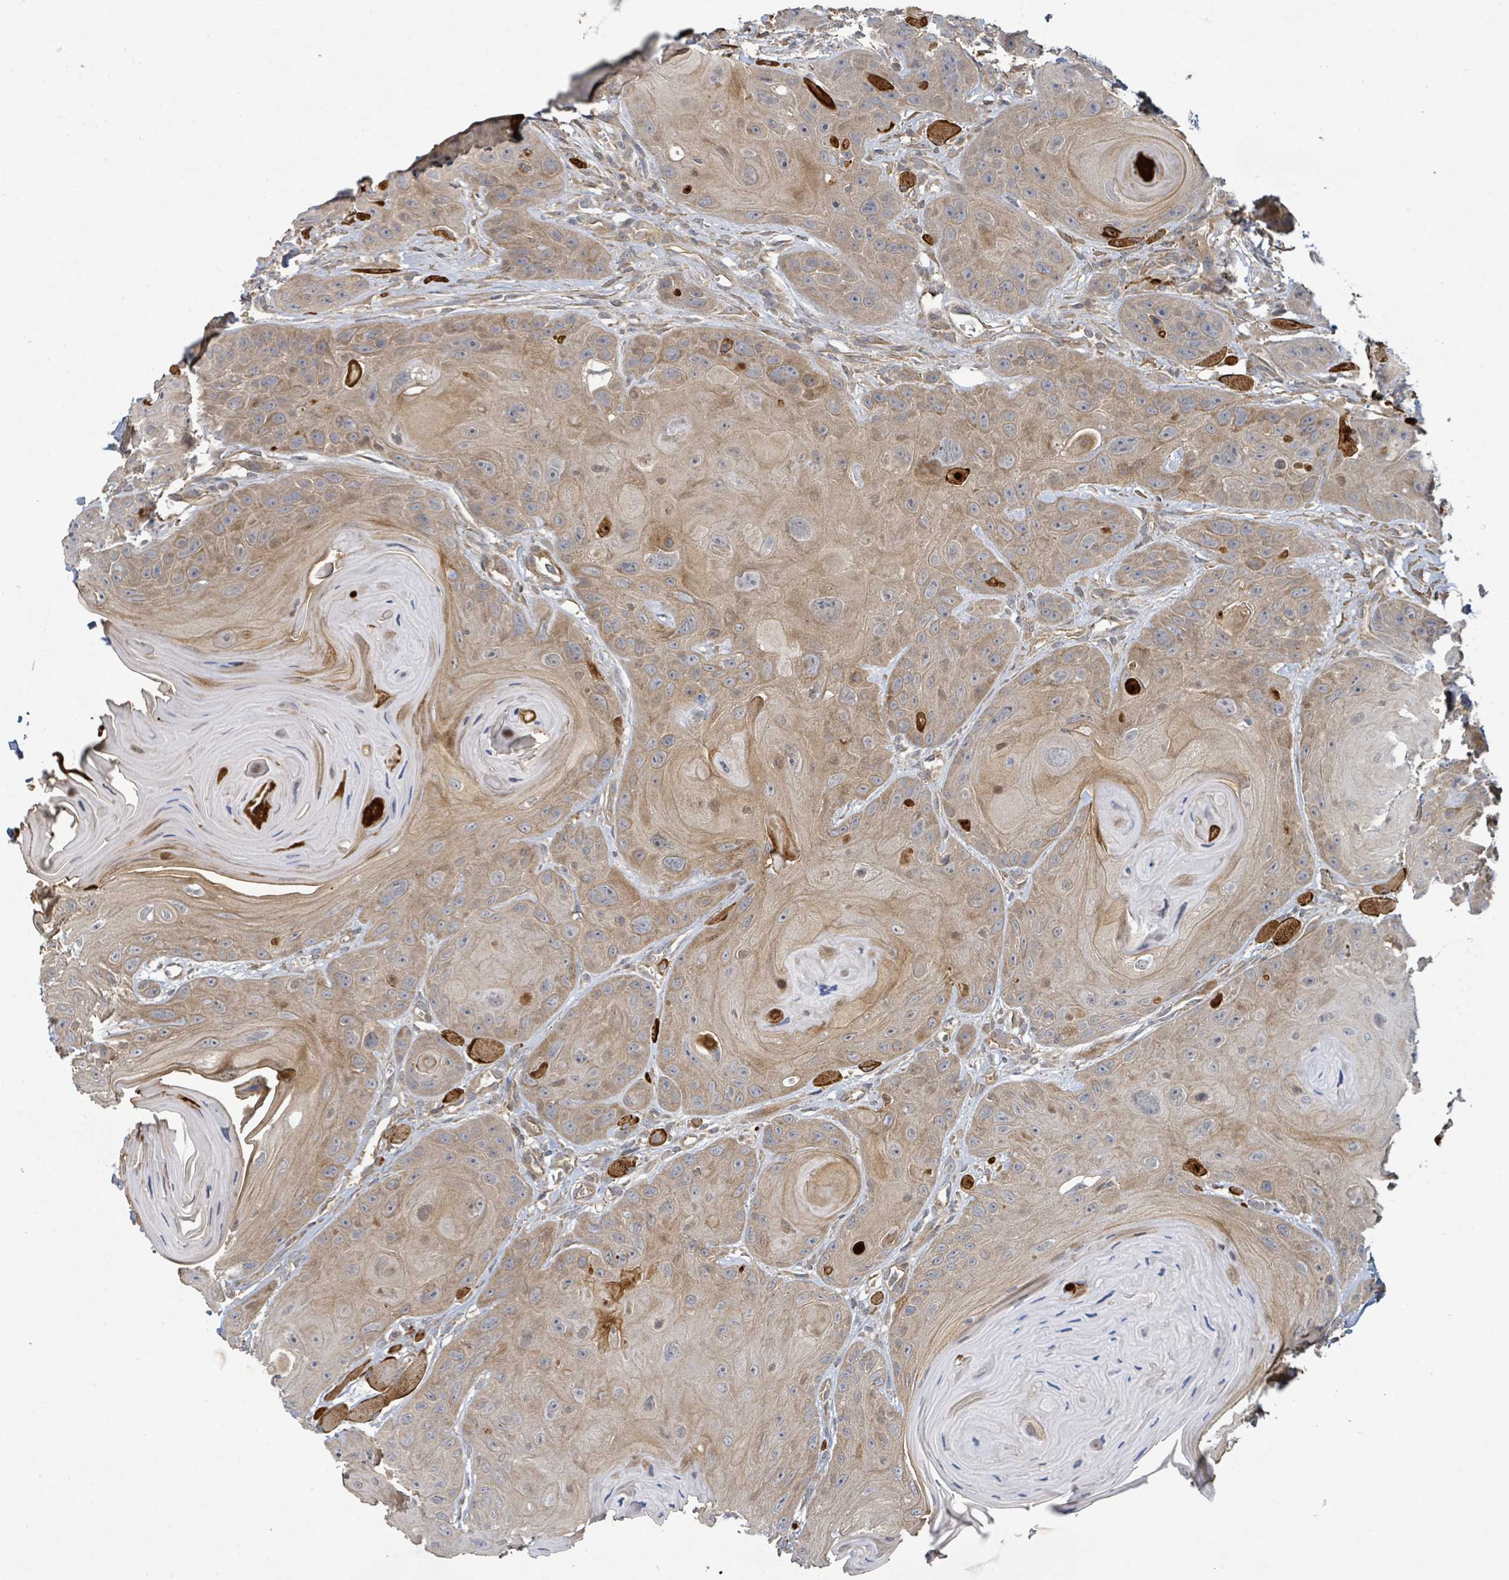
{"staining": {"intensity": "weak", "quantity": ">75%", "location": "cytoplasmic/membranous"}, "tissue": "head and neck cancer", "cell_type": "Tumor cells", "image_type": "cancer", "snomed": [{"axis": "morphology", "description": "Squamous cell carcinoma, NOS"}, {"axis": "topography", "description": "Head-Neck"}], "caption": "Brown immunohistochemical staining in human head and neck cancer demonstrates weak cytoplasmic/membranous expression in about >75% of tumor cells. (IHC, brightfield microscopy, high magnification).", "gene": "STARD4", "patient": {"sex": "female", "age": 59}}